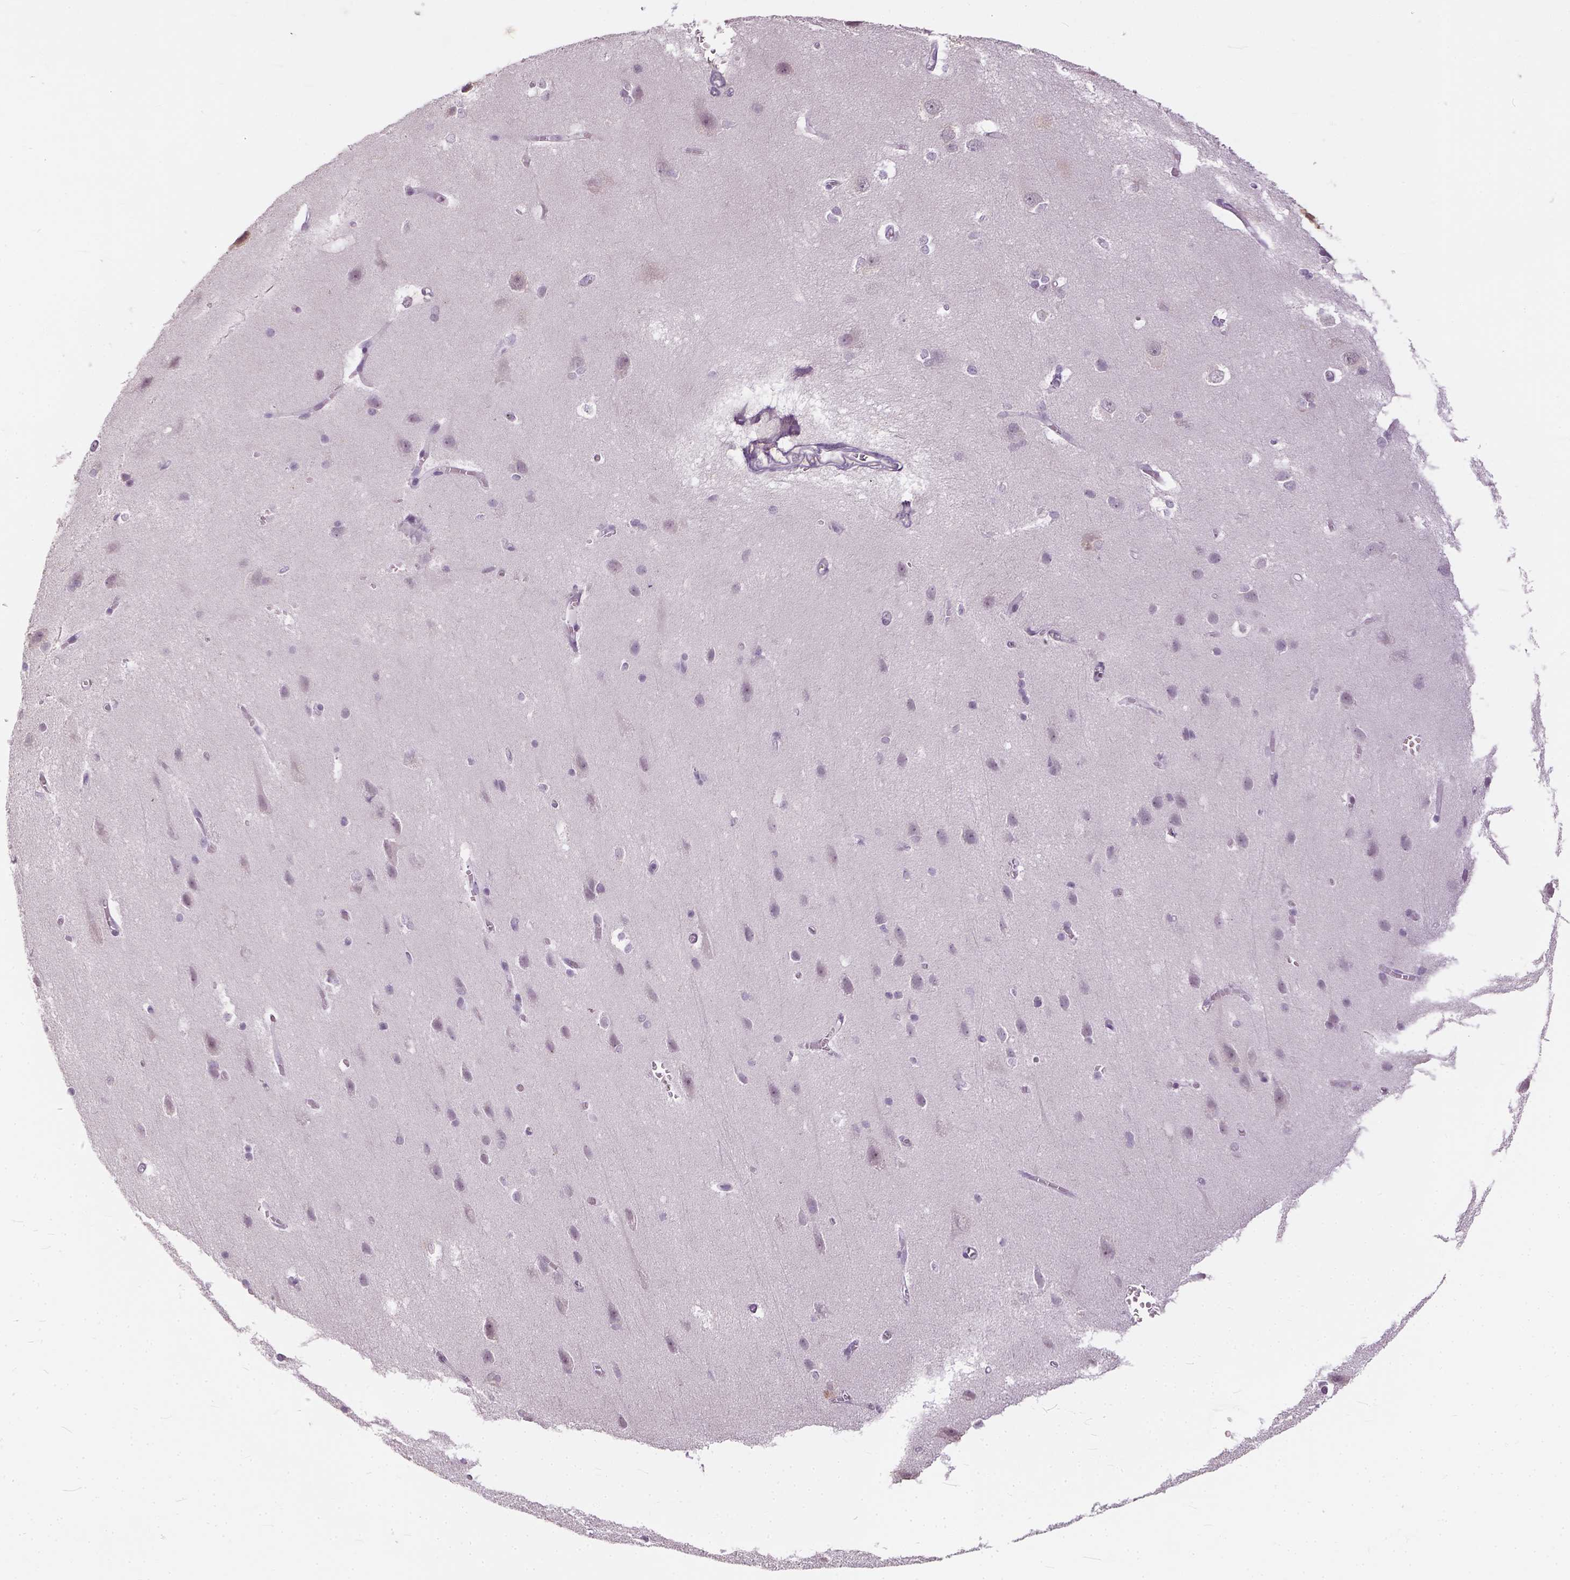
{"staining": {"intensity": "negative", "quantity": "none", "location": "none"}, "tissue": "cerebral cortex", "cell_type": "Endothelial cells", "image_type": "normal", "snomed": [{"axis": "morphology", "description": "Normal tissue, NOS"}, {"axis": "topography", "description": "Cerebral cortex"}], "caption": "A photomicrograph of cerebral cortex stained for a protein displays no brown staining in endothelial cells. (IHC, brightfield microscopy, high magnification).", "gene": "ANO2", "patient": {"sex": "male", "age": 37}}